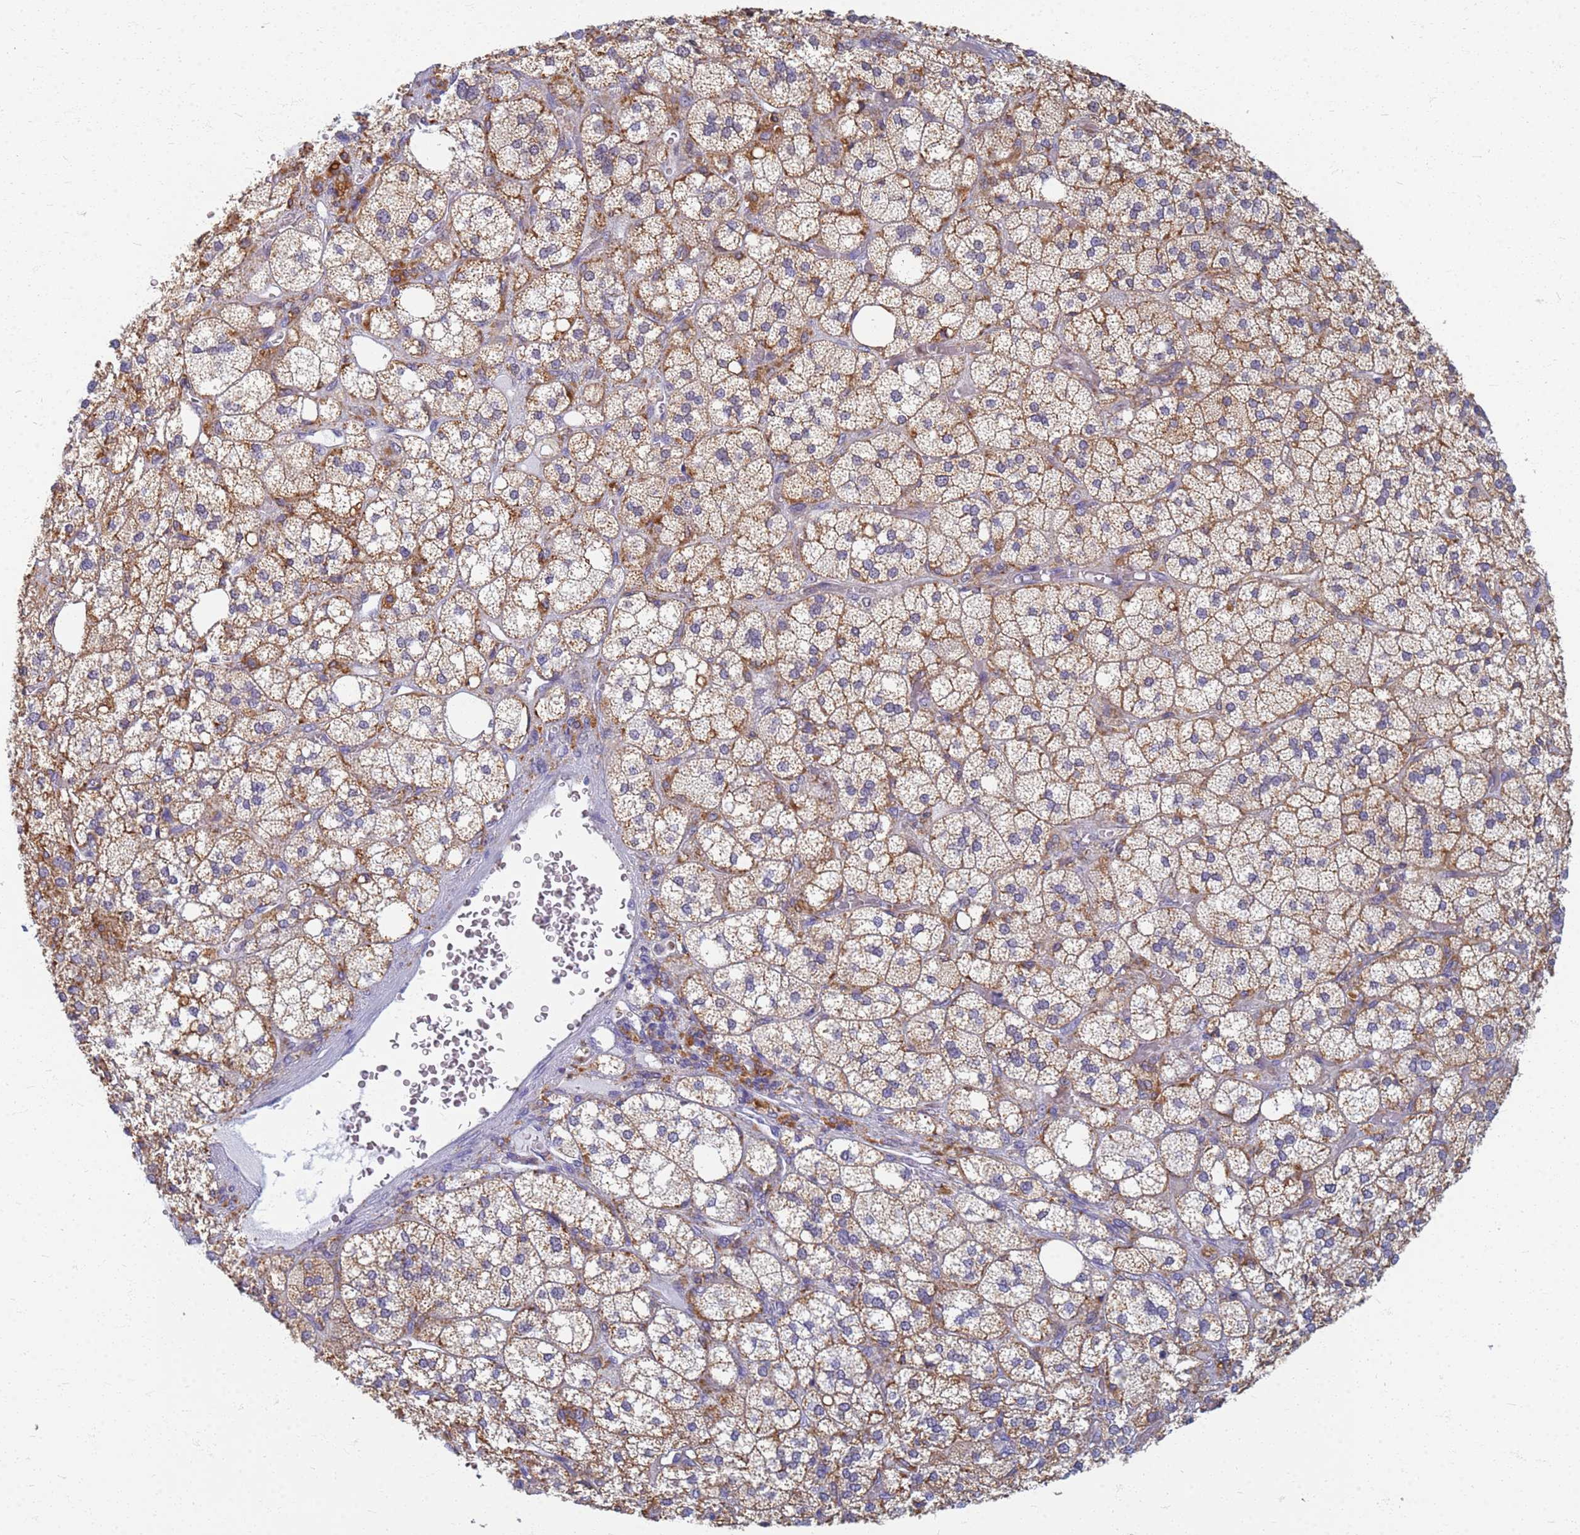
{"staining": {"intensity": "moderate", "quantity": ">75%", "location": "cytoplasmic/membranous"}, "tissue": "adrenal gland", "cell_type": "Glandular cells", "image_type": "normal", "snomed": [{"axis": "morphology", "description": "Normal tissue, NOS"}, {"axis": "topography", "description": "Adrenal gland"}], "caption": "Immunohistochemical staining of benign human adrenal gland displays moderate cytoplasmic/membranous protein expression in approximately >75% of glandular cells. (DAB IHC, brown staining for protein, blue staining for nuclei).", "gene": "ATP6V1E1", "patient": {"sex": "male", "age": 61}}